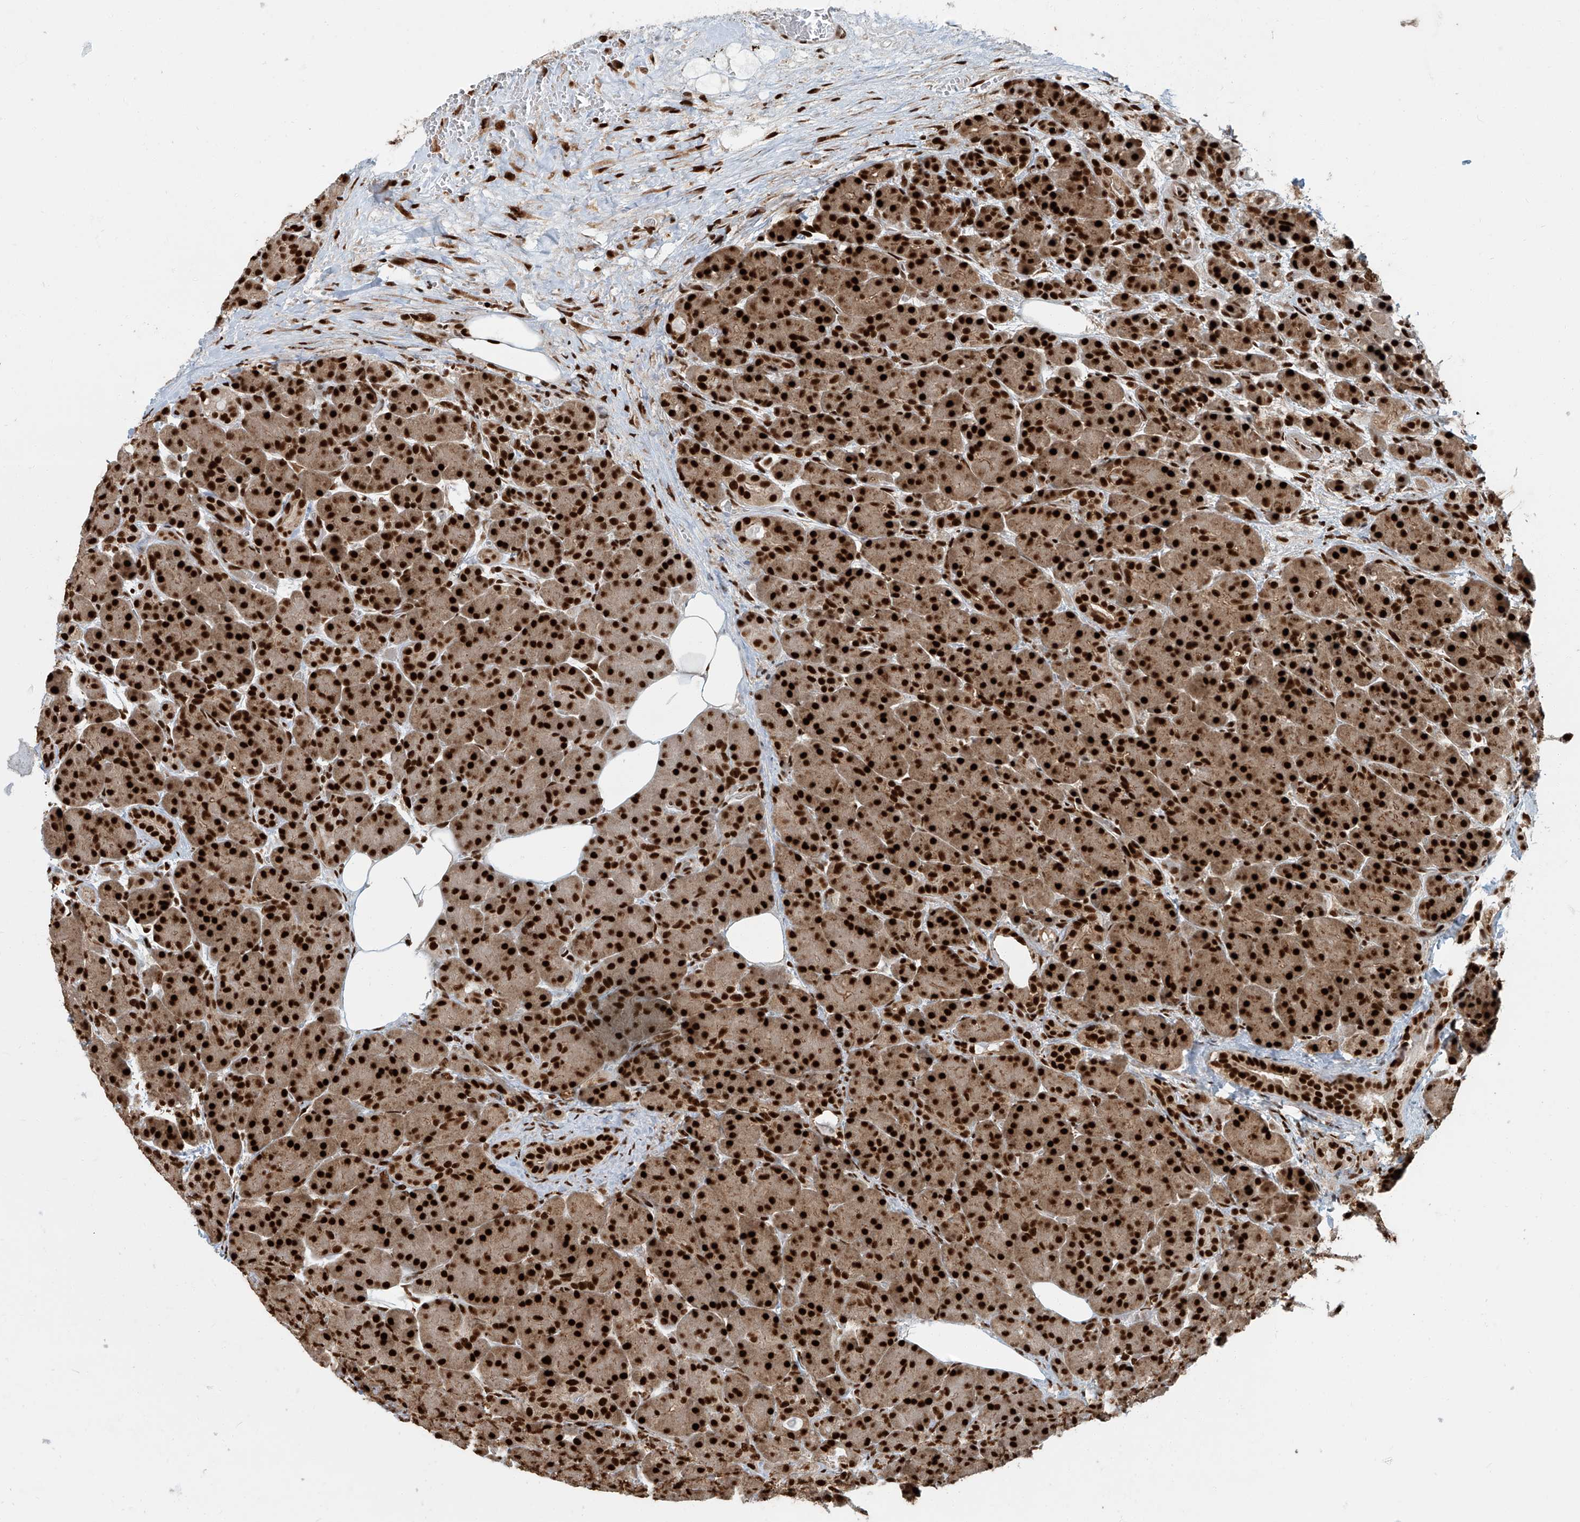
{"staining": {"intensity": "strong", "quantity": ">75%", "location": "cytoplasmic/membranous,nuclear"}, "tissue": "pancreas", "cell_type": "Exocrine glandular cells", "image_type": "normal", "snomed": [{"axis": "morphology", "description": "Normal tissue, NOS"}, {"axis": "topography", "description": "Pancreas"}], "caption": "Exocrine glandular cells demonstrate high levels of strong cytoplasmic/membranous,nuclear positivity in about >75% of cells in unremarkable pancreas.", "gene": "FAM193B", "patient": {"sex": "male", "age": 63}}